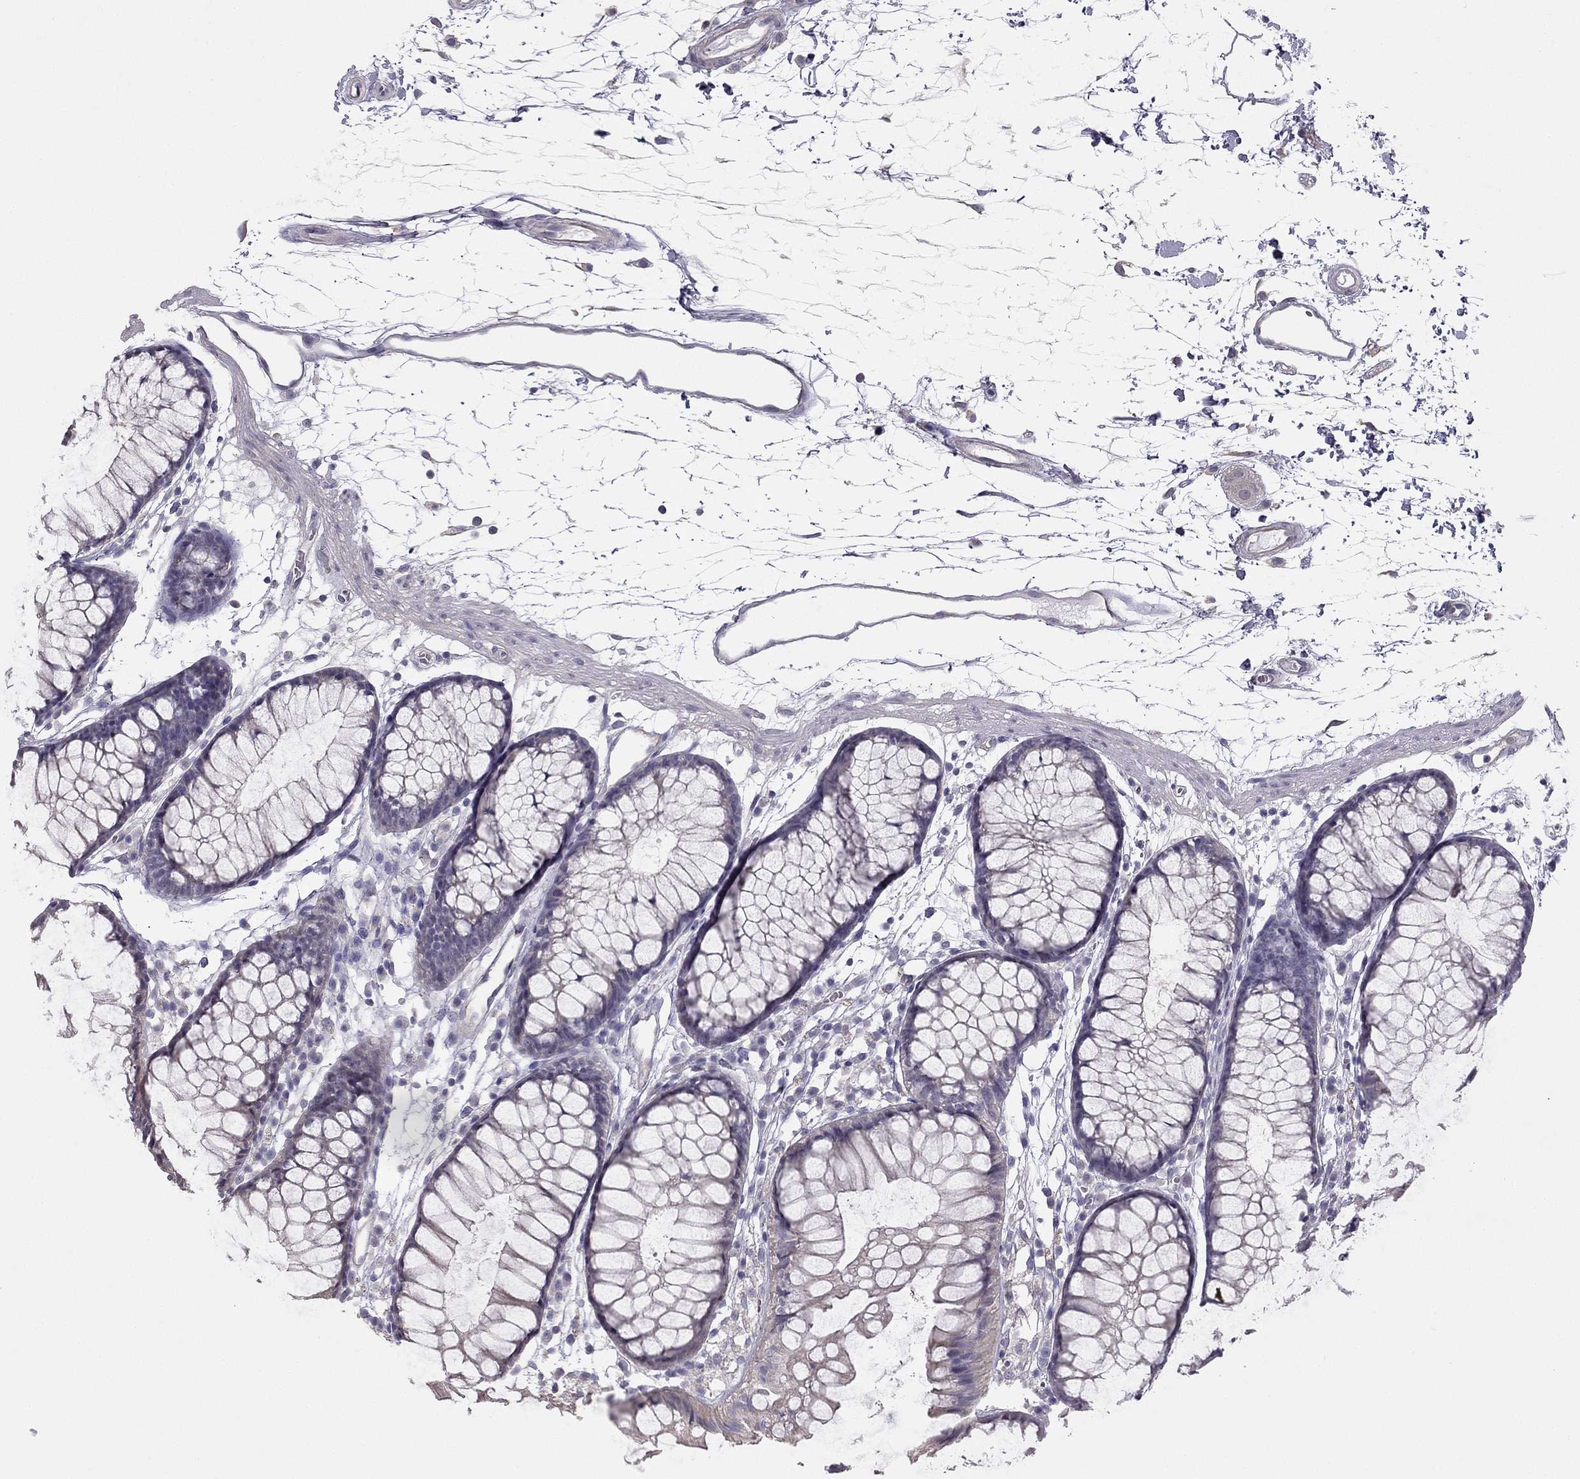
{"staining": {"intensity": "negative", "quantity": "none", "location": "none"}, "tissue": "colon", "cell_type": "Endothelial cells", "image_type": "normal", "snomed": [{"axis": "morphology", "description": "Normal tissue, NOS"}, {"axis": "morphology", "description": "Adenocarcinoma, NOS"}, {"axis": "topography", "description": "Colon"}], "caption": "The immunohistochemistry histopathology image has no significant staining in endothelial cells of colon.", "gene": "HSFX1", "patient": {"sex": "male", "age": 65}}